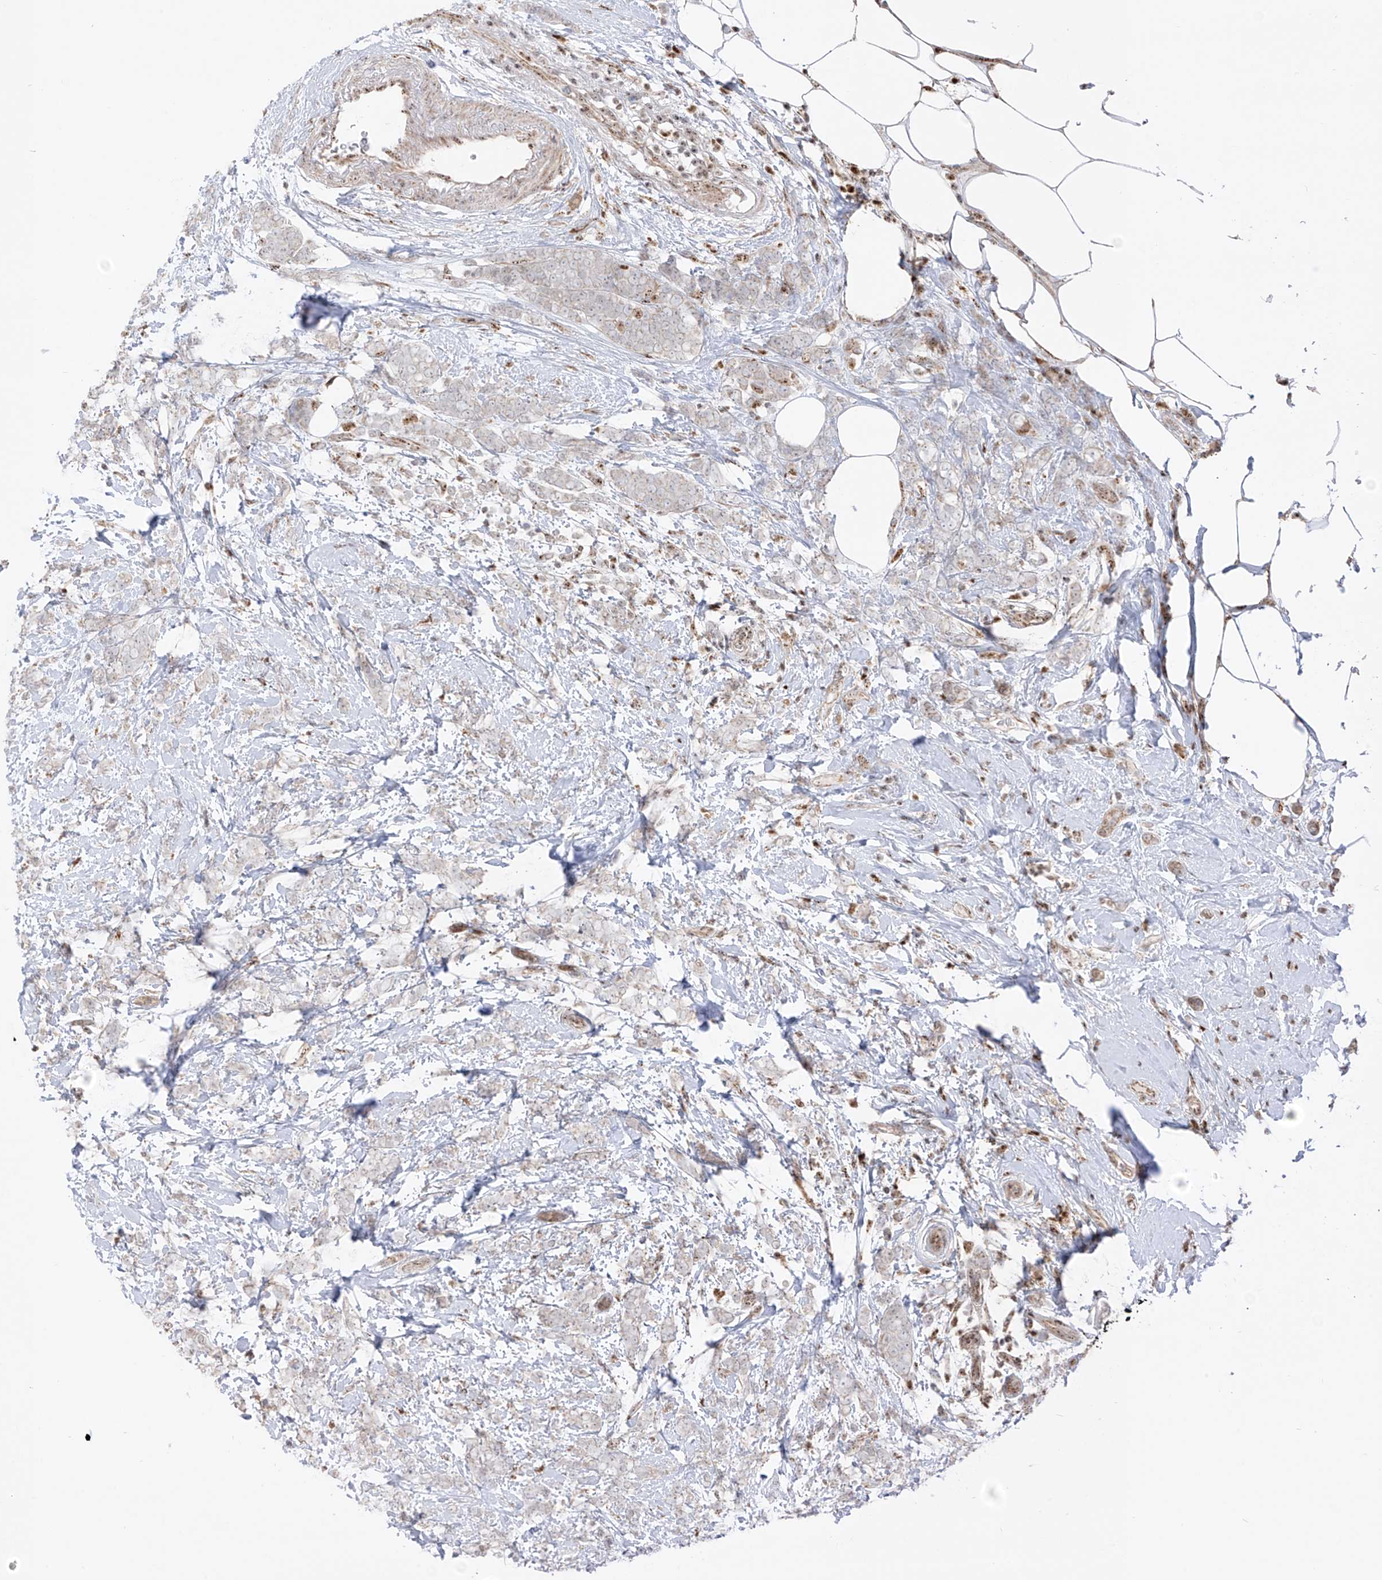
{"staining": {"intensity": "weak", "quantity": "<25%", "location": "cytoplasmic/membranous"}, "tissue": "breast cancer", "cell_type": "Tumor cells", "image_type": "cancer", "snomed": [{"axis": "morphology", "description": "Lobular carcinoma"}, {"axis": "topography", "description": "Breast"}], "caption": "There is no significant expression in tumor cells of lobular carcinoma (breast). (DAB (3,3'-diaminobenzidine) IHC, high magnification).", "gene": "ZBTB8A", "patient": {"sex": "female", "age": 58}}